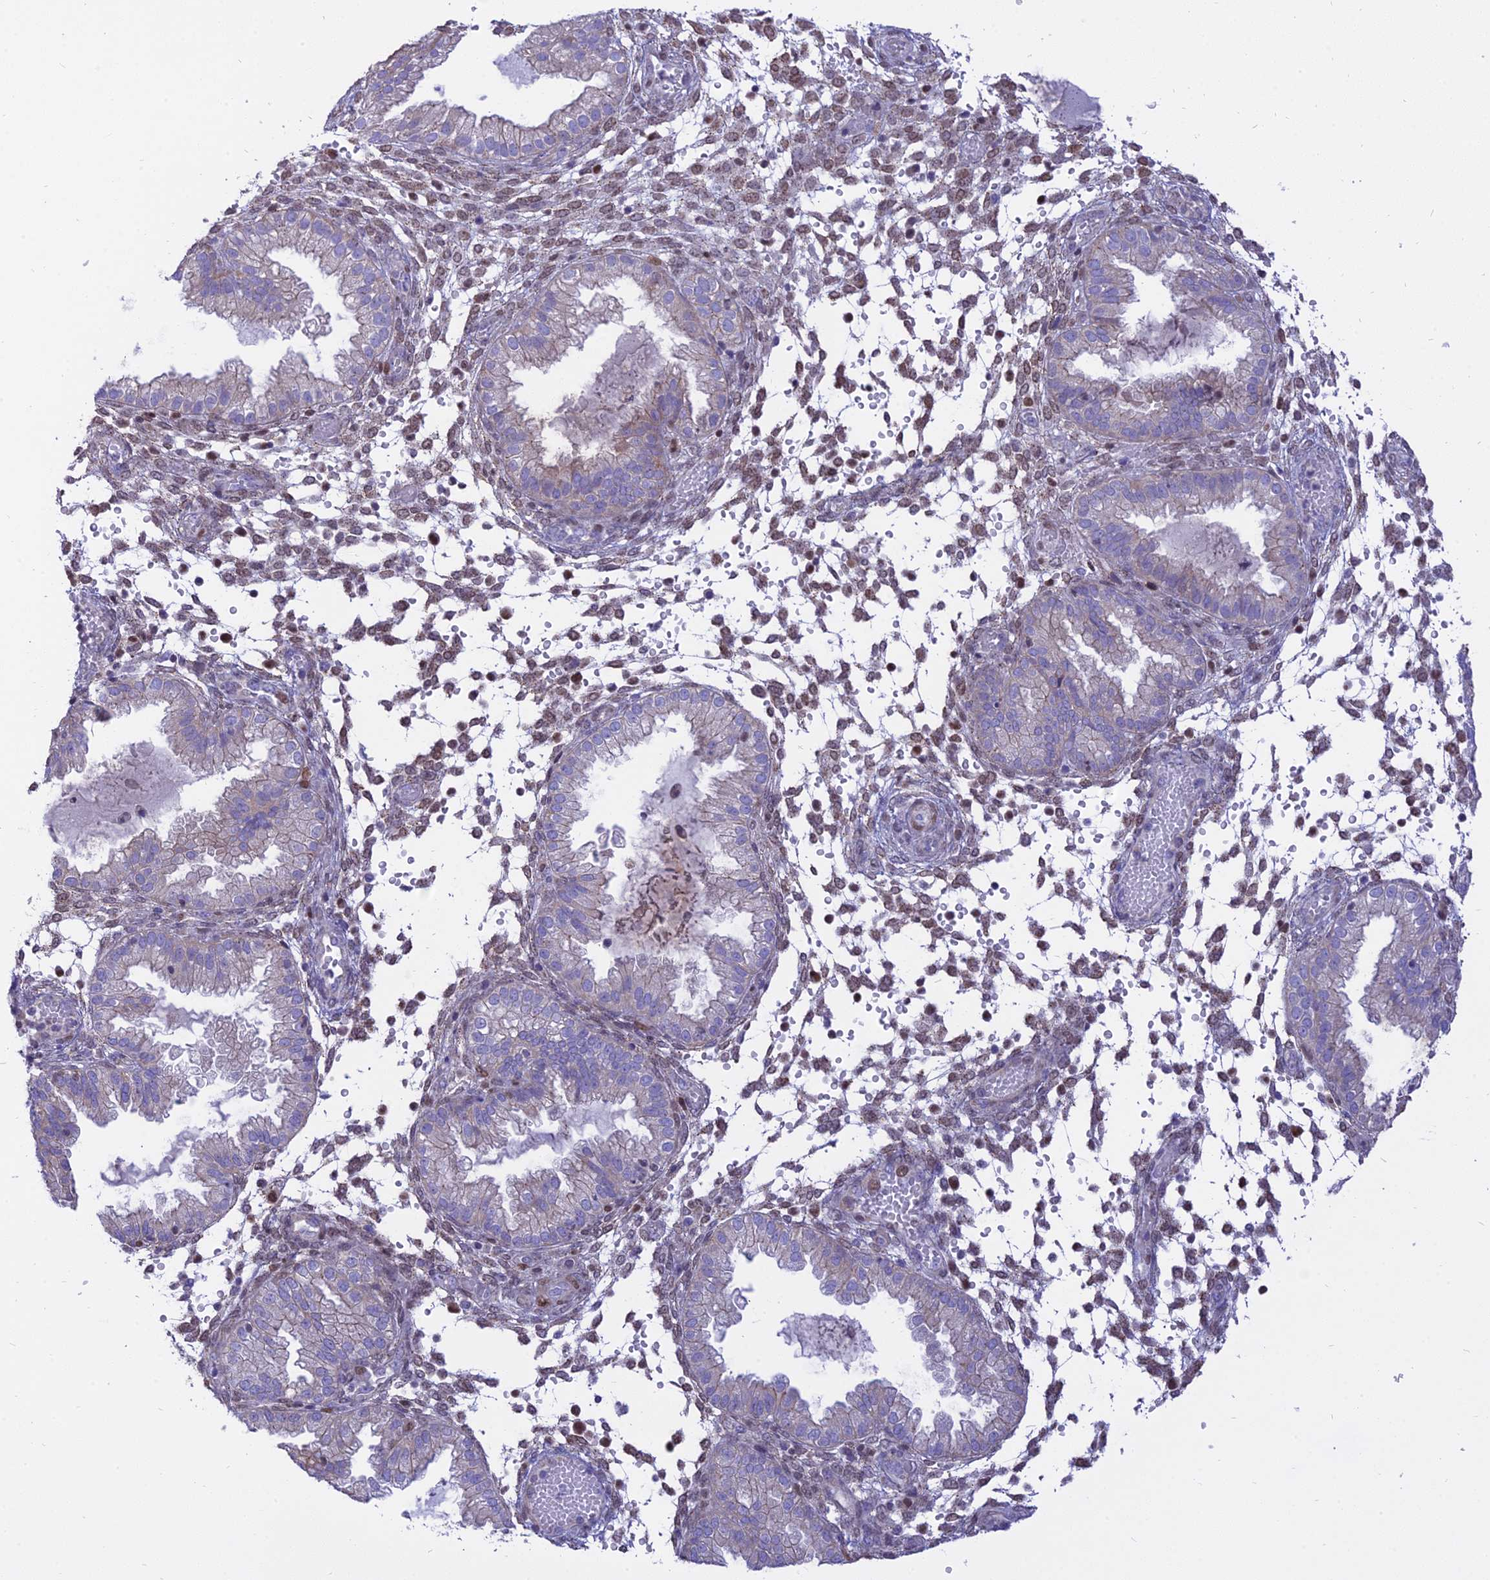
{"staining": {"intensity": "weak", "quantity": "25%-75%", "location": "nuclear"}, "tissue": "endometrium", "cell_type": "Cells in endometrial stroma", "image_type": "normal", "snomed": [{"axis": "morphology", "description": "Normal tissue, NOS"}, {"axis": "topography", "description": "Endometrium"}], "caption": "Immunohistochemical staining of unremarkable human endometrium exhibits 25%-75% levels of weak nuclear protein staining in about 25%-75% of cells in endometrial stroma. The protein is stained brown, and the nuclei are stained in blue (DAB (3,3'-diaminobenzidine) IHC with brightfield microscopy, high magnification).", "gene": "CENPV", "patient": {"sex": "female", "age": 33}}